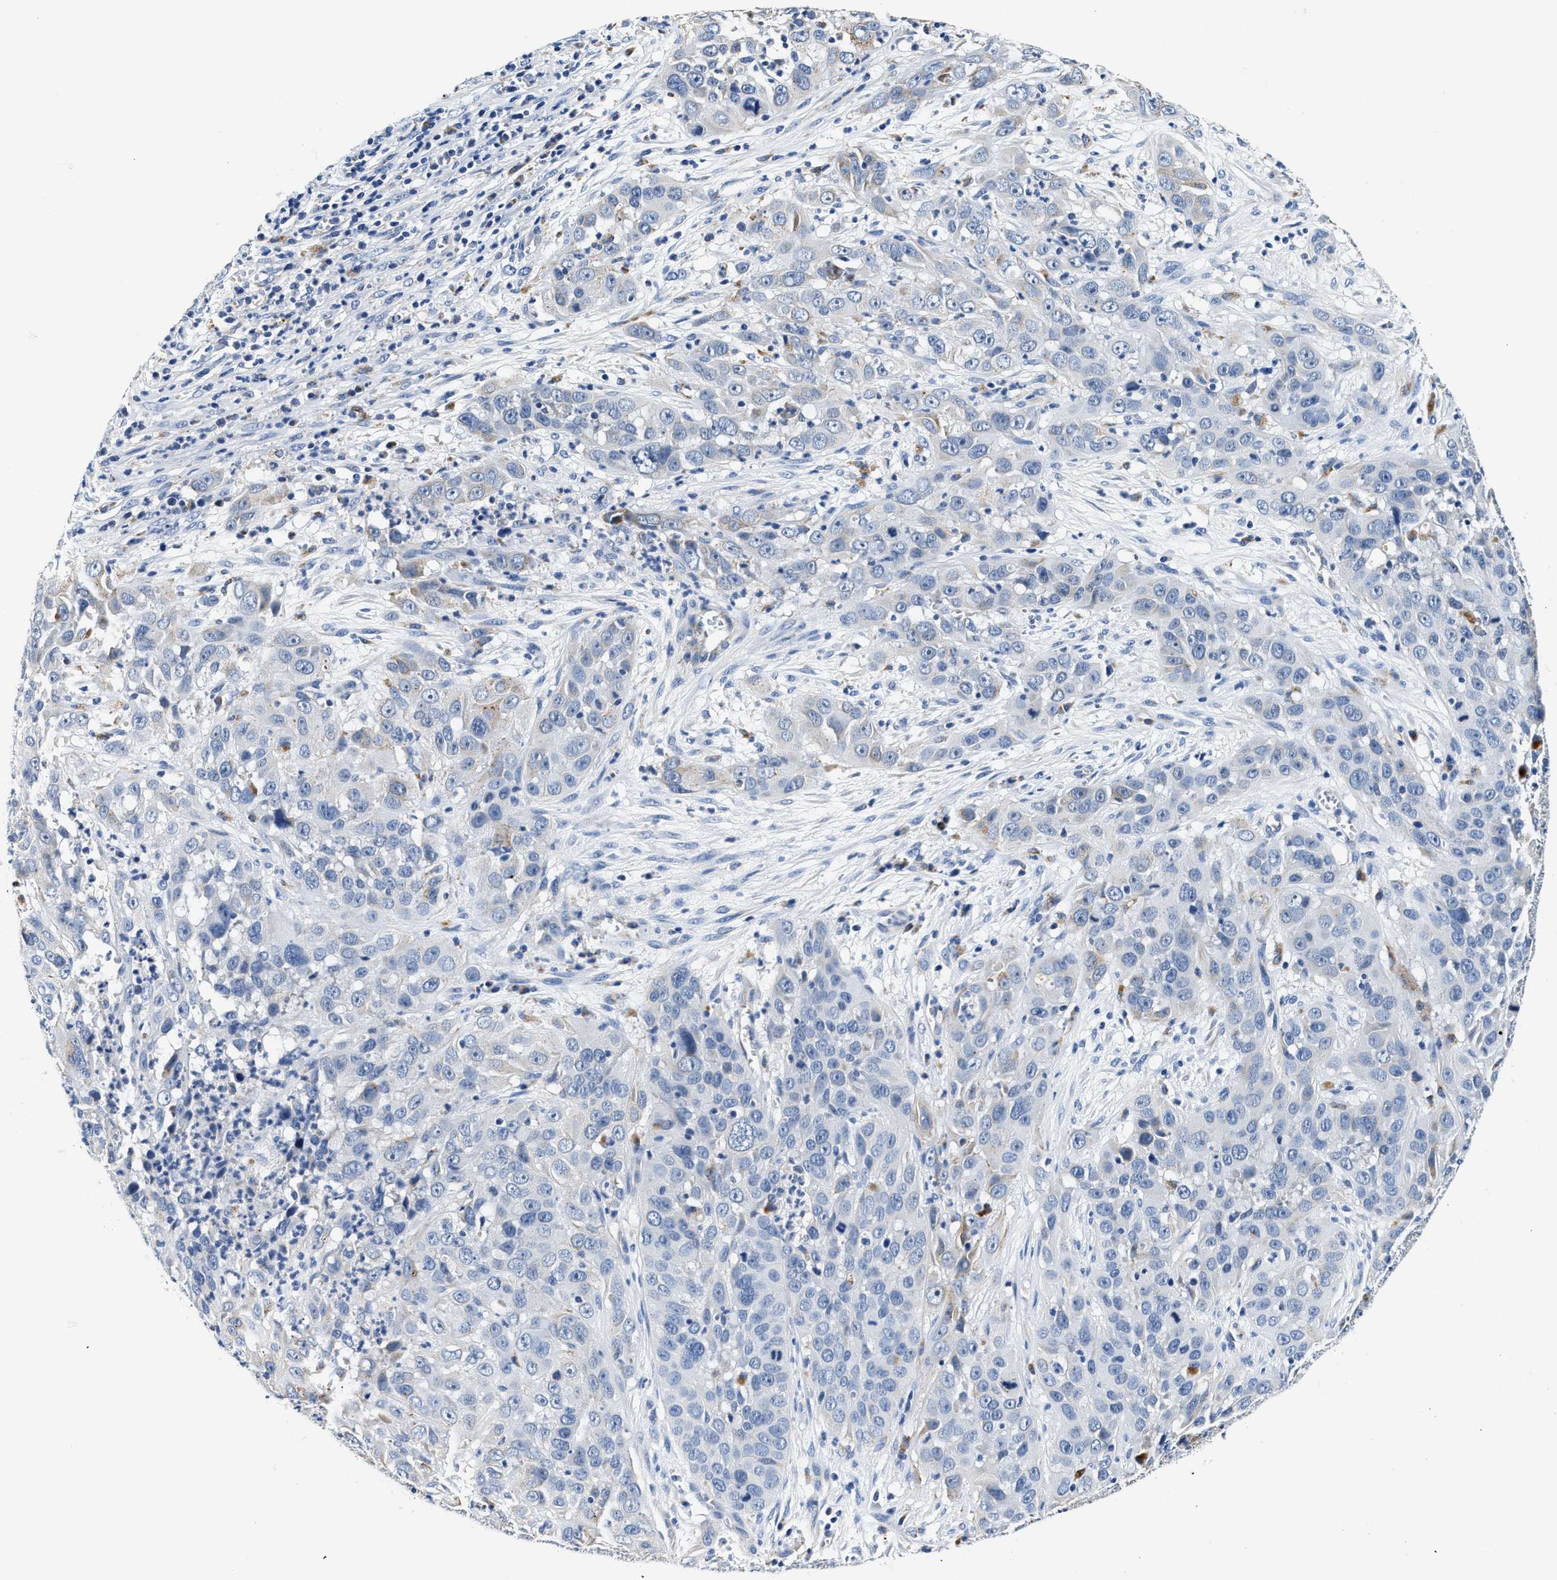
{"staining": {"intensity": "negative", "quantity": "none", "location": "none"}, "tissue": "cervical cancer", "cell_type": "Tumor cells", "image_type": "cancer", "snomed": [{"axis": "morphology", "description": "Squamous cell carcinoma, NOS"}, {"axis": "topography", "description": "Cervix"}], "caption": "DAB immunohistochemical staining of human squamous cell carcinoma (cervical) exhibits no significant expression in tumor cells.", "gene": "ACADVL", "patient": {"sex": "female", "age": 32}}